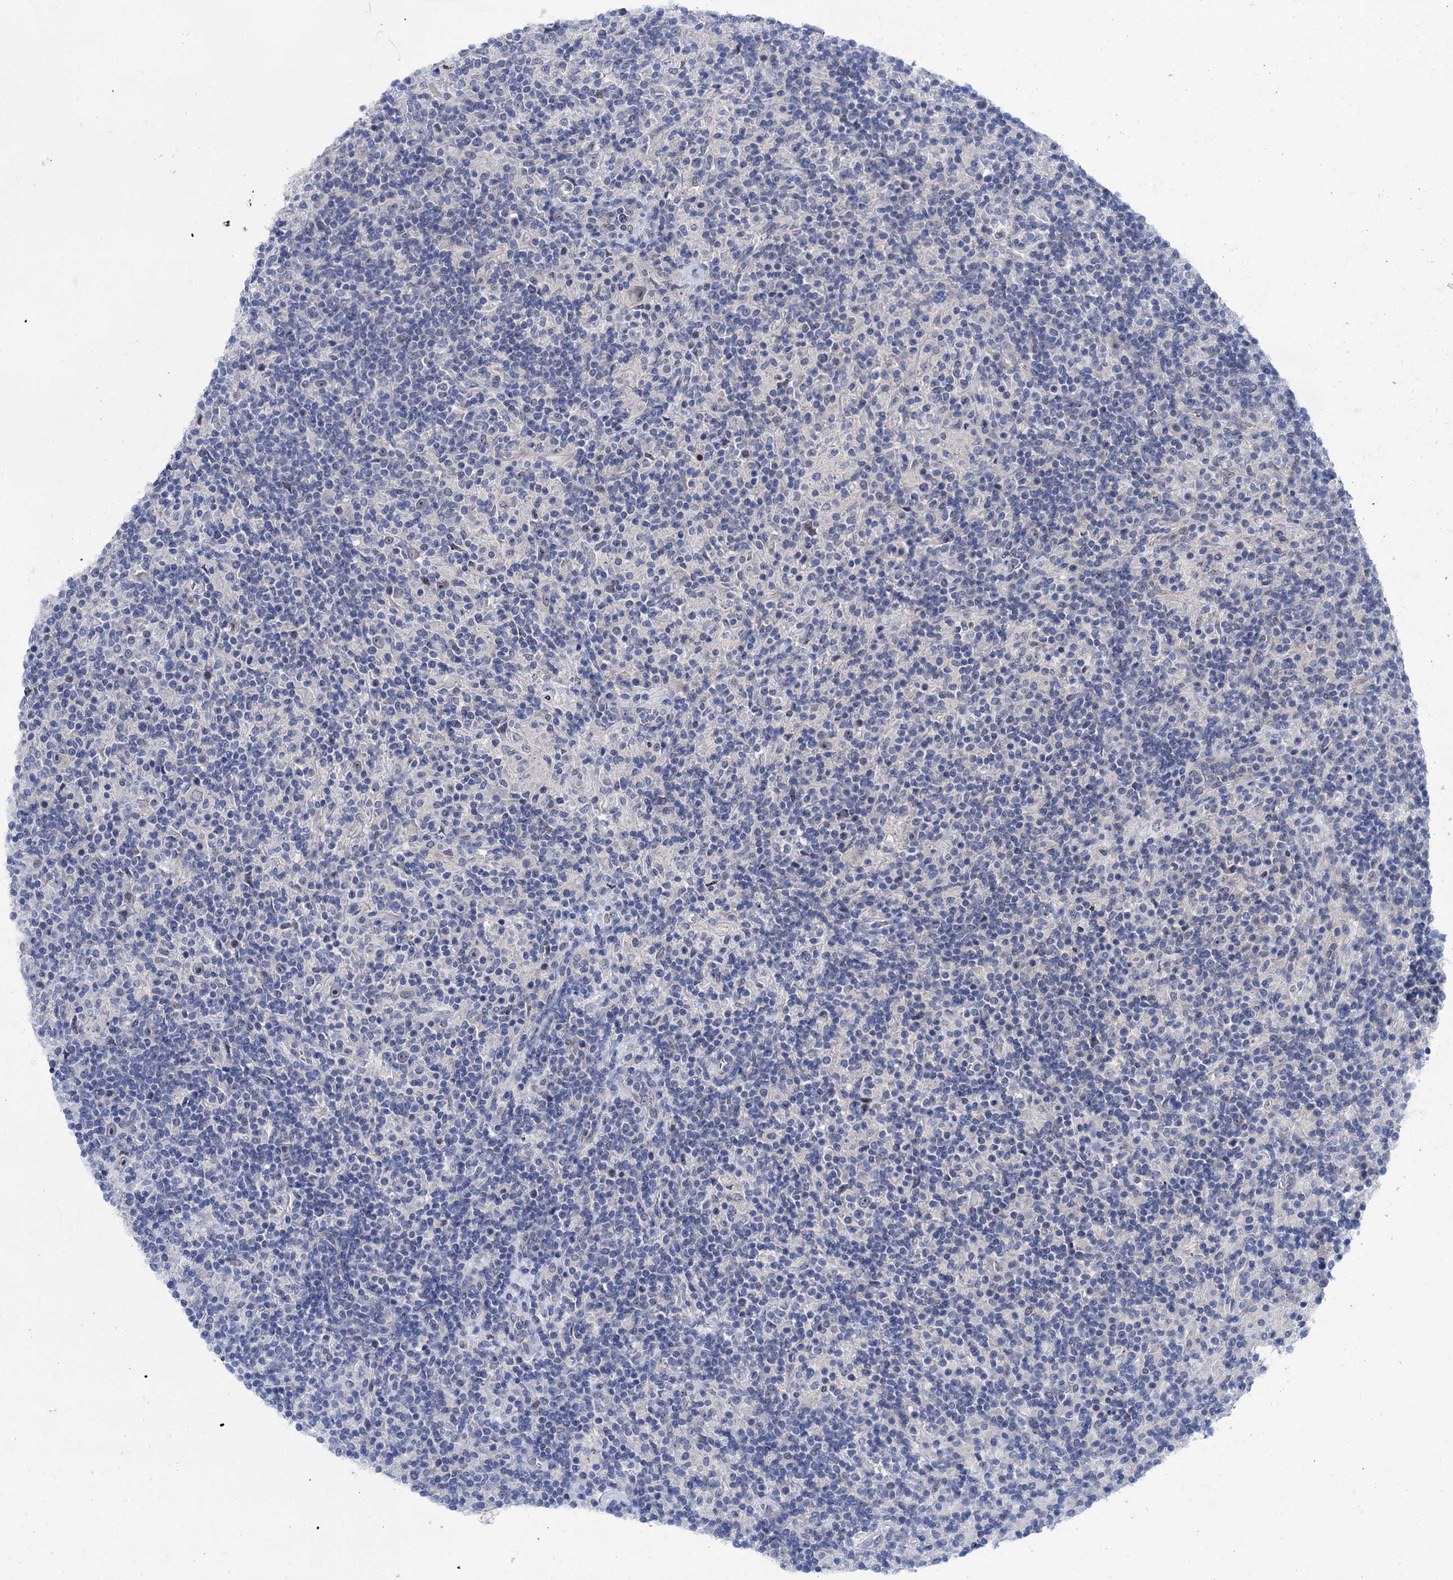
{"staining": {"intensity": "negative", "quantity": "none", "location": "none"}, "tissue": "lymphoma", "cell_type": "Tumor cells", "image_type": "cancer", "snomed": [{"axis": "morphology", "description": "Hodgkin's disease, NOS"}, {"axis": "topography", "description": "Lymph node"}], "caption": "Tumor cells show no significant protein positivity in Hodgkin's disease.", "gene": "EYA4", "patient": {"sex": "male", "age": 70}}